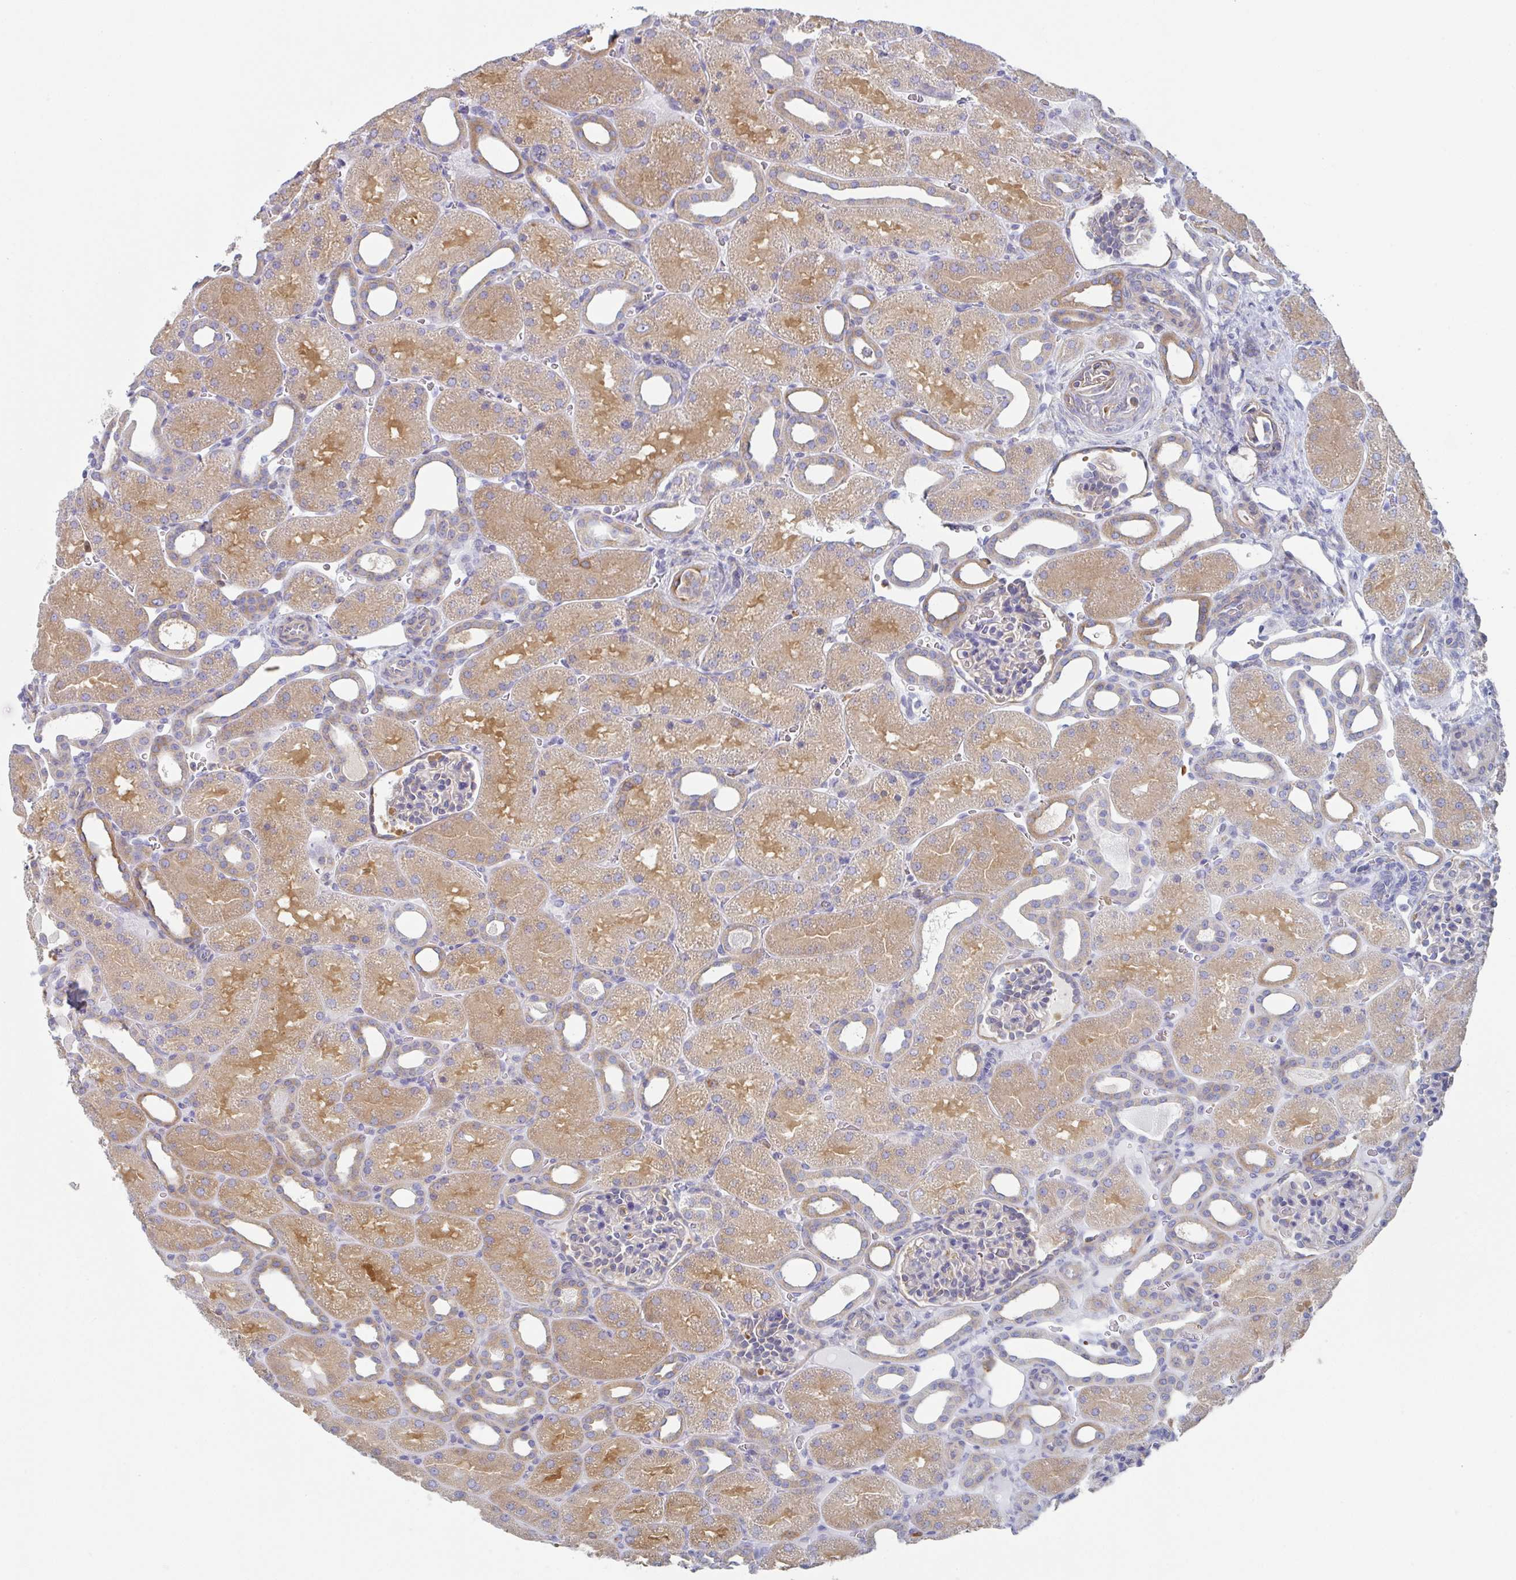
{"staining": {"intensity": "moderate", "quantity": "<25%", "location": "cytoplasmic/membranous"}, "tissue": "kidney", "cell_type": "Cells in glomeruli", "image_type": "normal", "snomed": [{"axis": "morphology", "description": "Normal tissue, NOS"}, {"axis": "topography", "description": "Kidney"}], "caption": "Brown immunohistochemical staining in unremarkable human kidney displays moderate cytoplasmic/membranous expression in about <25% of cells in glomeruli. (DAB IHC, brown staining for protein, blue staining for nuclei).", "gene": "AMPD2", "patient": {"sex": "male", "age": 2}}